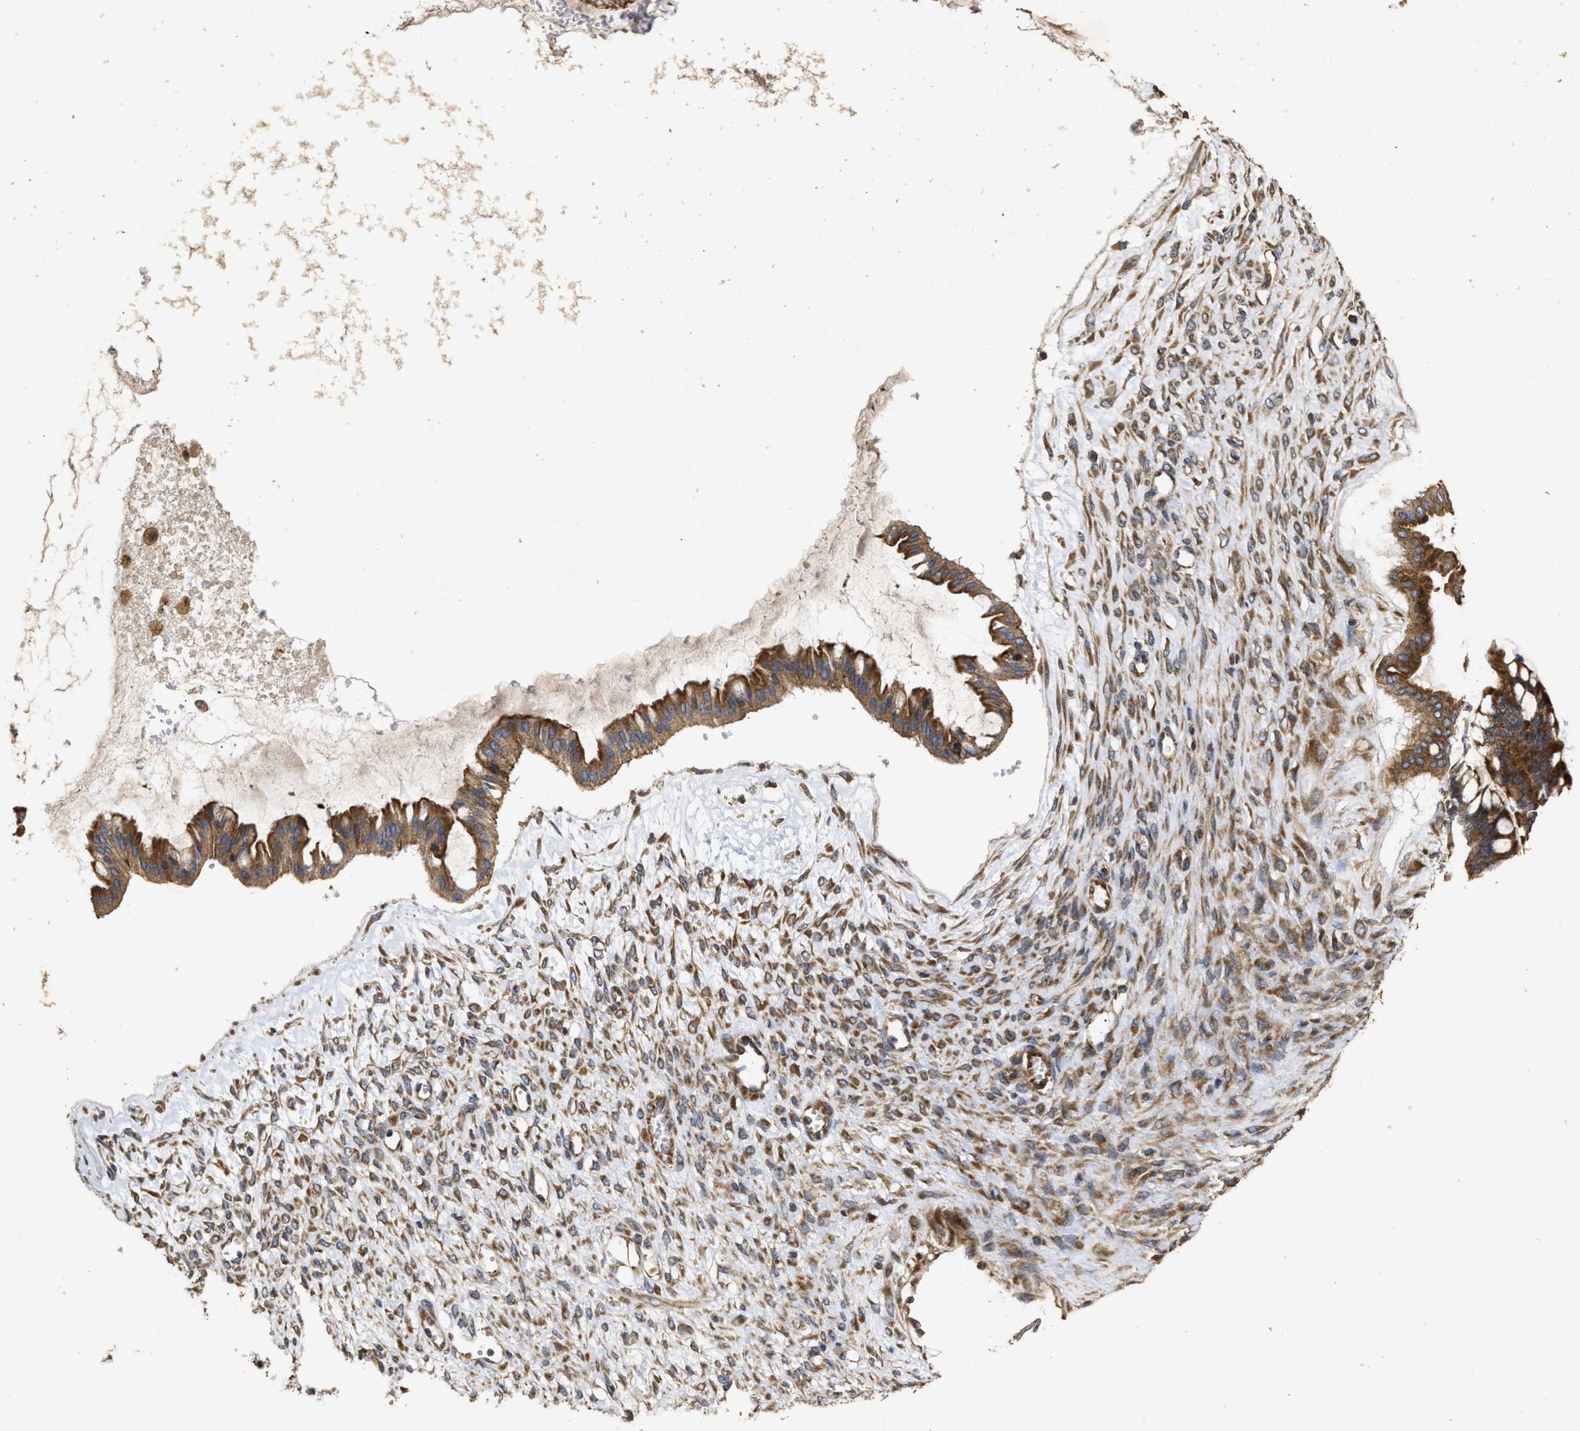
{"staining": {"intensity": "moderate", "quantity": ">75%", "location": "cytoplasmic/membranous"}, "tissue": "ovarian cancer", "cell_type": "Tumor cells", "image_type": "cancer", "snomed": [{"axis": "morphology", "description": "Cystadenocarcinoma, mucinous, NOS"}, {"axis": "topography", "description": "Ovary"}], "caption": "Mucinous cystadenocarcinoma (ovarian) stained with DAB (3,3'-diaminobenzidine) IHC demonstrates medium levels of moderate cytoplasmic/membranous staining in approximately >75% of tumor cells. Immunohistochemistry stains the protein in brown and the nuclei are stained blue.", "gene": "NAV1", "patient": {"sex": "female", "age": 73}}